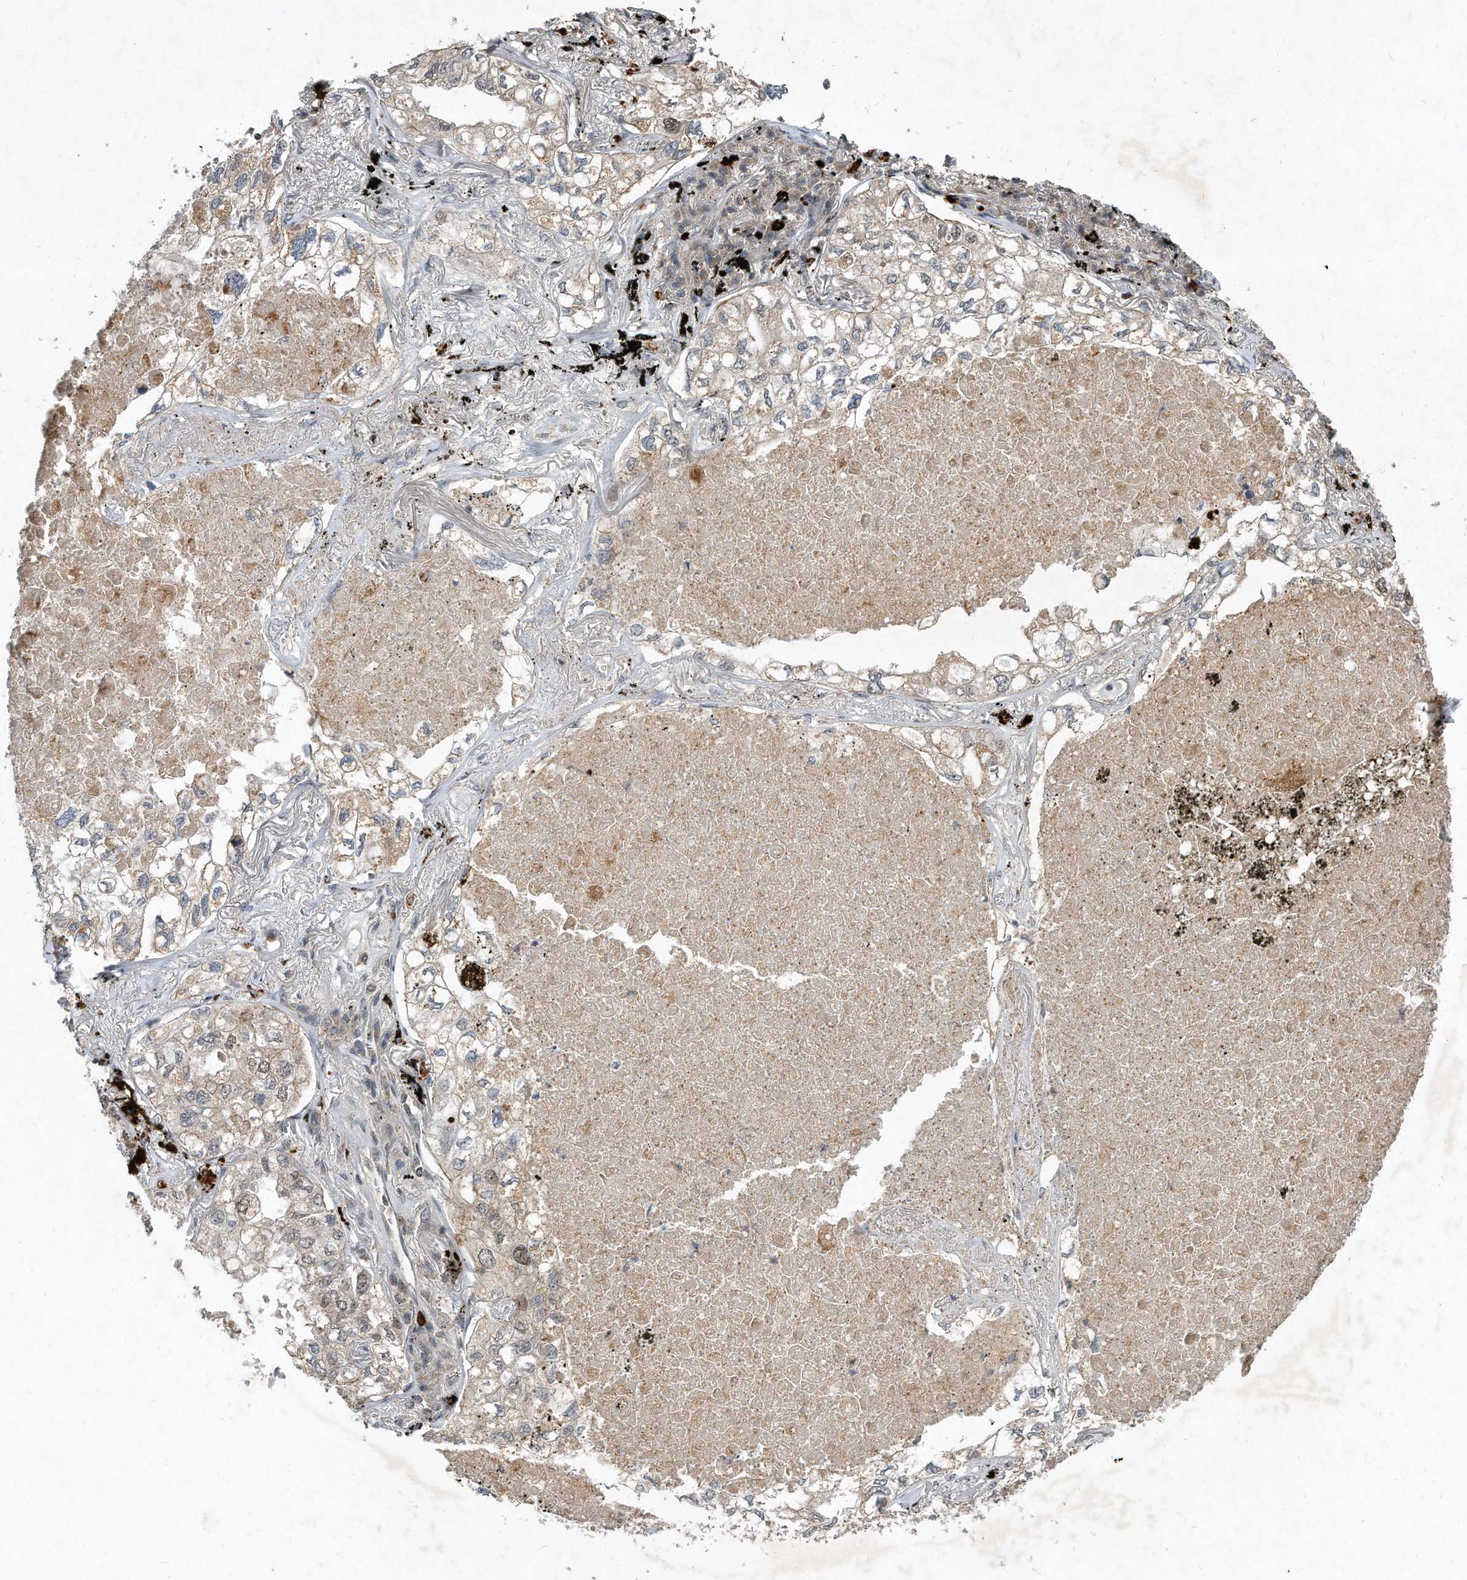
{"staining": {"intensity": "weak", "quantity": "<25%", "location": "cytoplasmic/membranous"}, "tissue": "lung cancer", "cell_type": "Tumor cells", "image_type": "cancer", "snomed": [{"axis": "morphology", "description": "Adenocarcinoma, NOS"}, {"axis": "topography", "description": "Lung"}], "caption": "High power microscopy micrograph of an IHC micrograph of lung cancer, revealing no significant expression in tumor cells.", "gene": "PGBD2", "patient": {"sex": "male", "age": 65}}